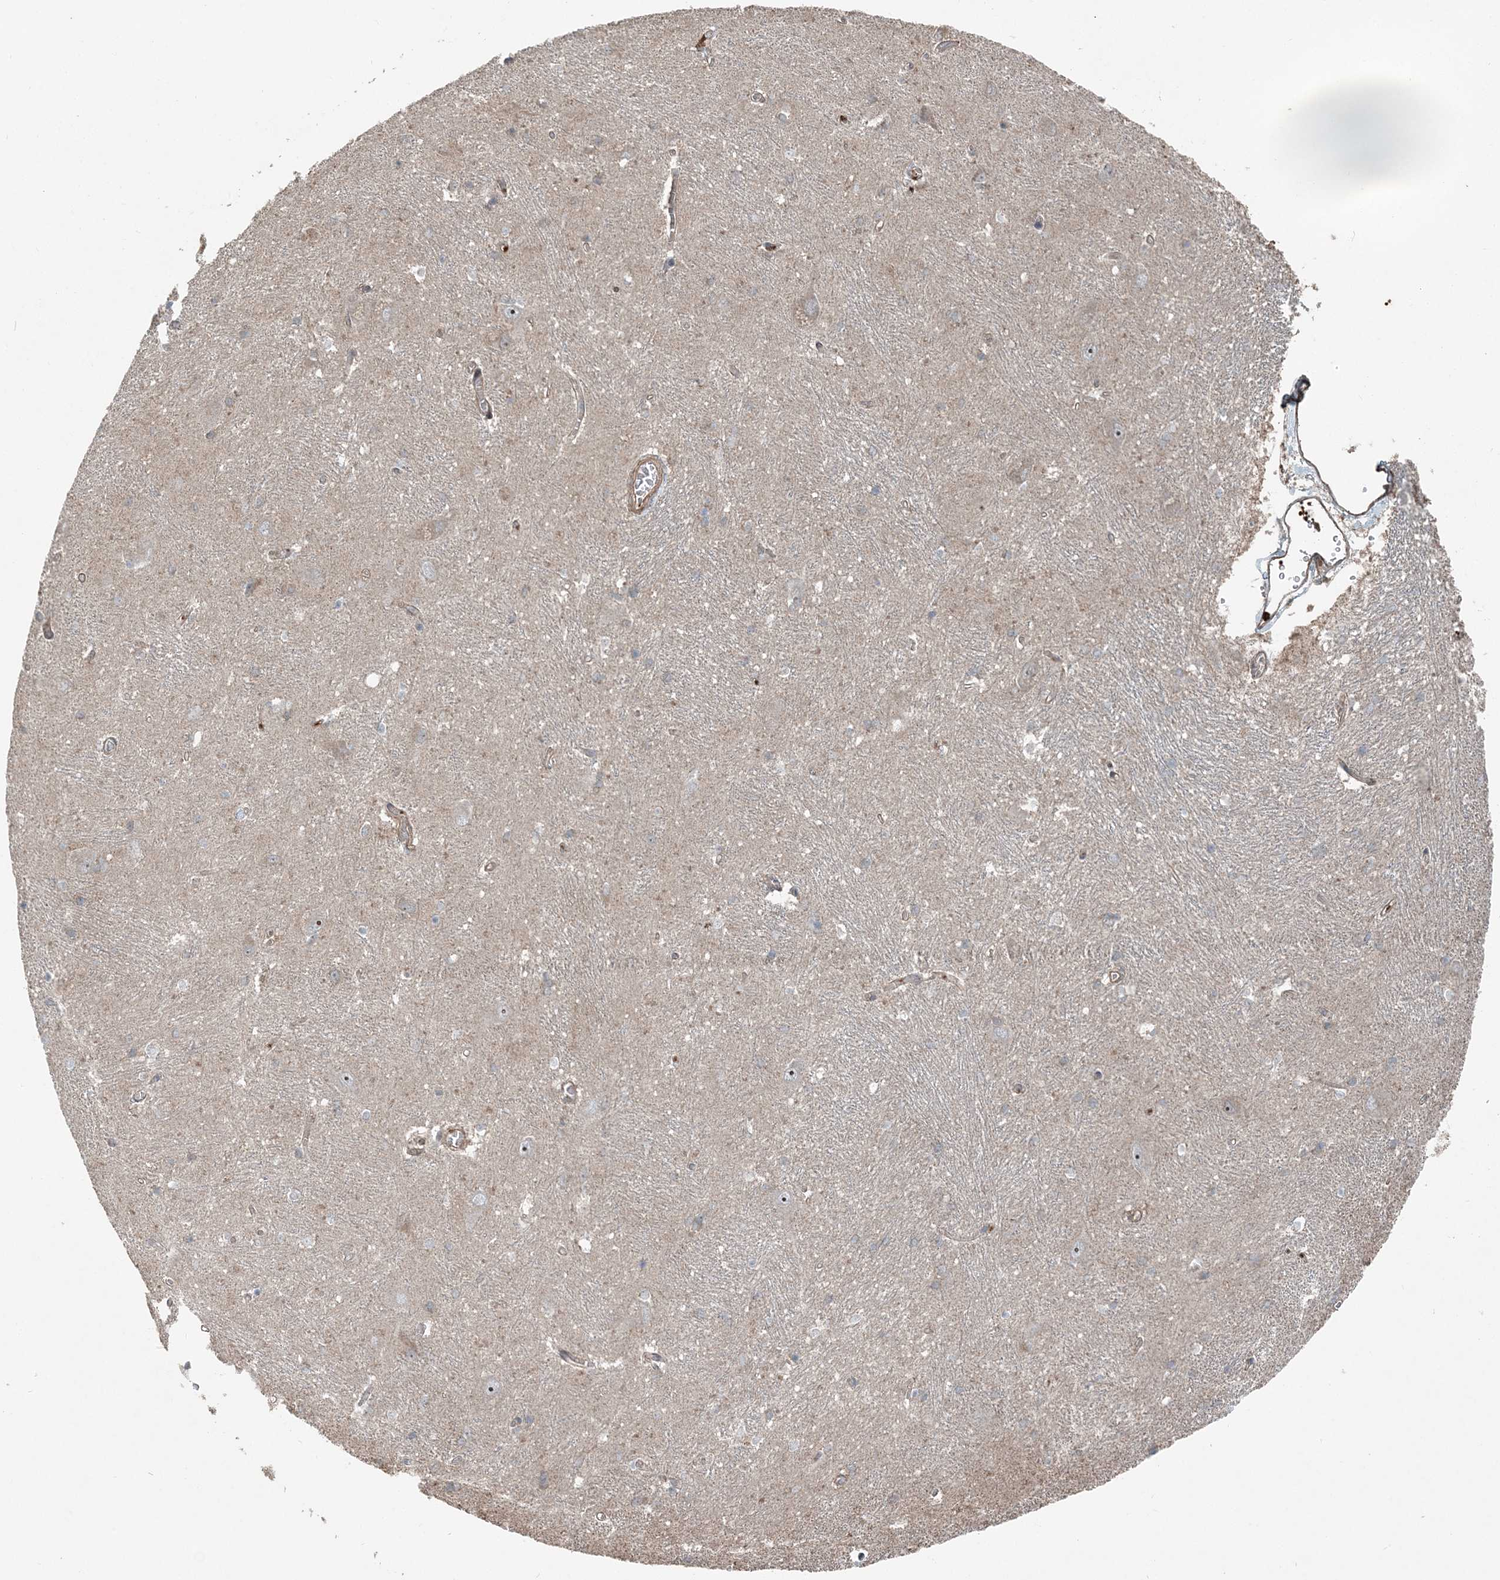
{"staining": {"intensity": "negative", "quantity": "none", "location": "none"}, "tissue": "caudate", "cell_type": "Glial cells", "image_type": "normal", "snomed": [{"axis": "morphology", "description": "Normal tissue, NOS"}, {"axis": "topography", "description": "Lateral ventricle wall"}], "caption": "The immunohistochemistry (IHC) histopathology image has no significant positivity in glial cells of caudate.", "gene": "KY", "patient": {"sex": "male", "age": 37}}